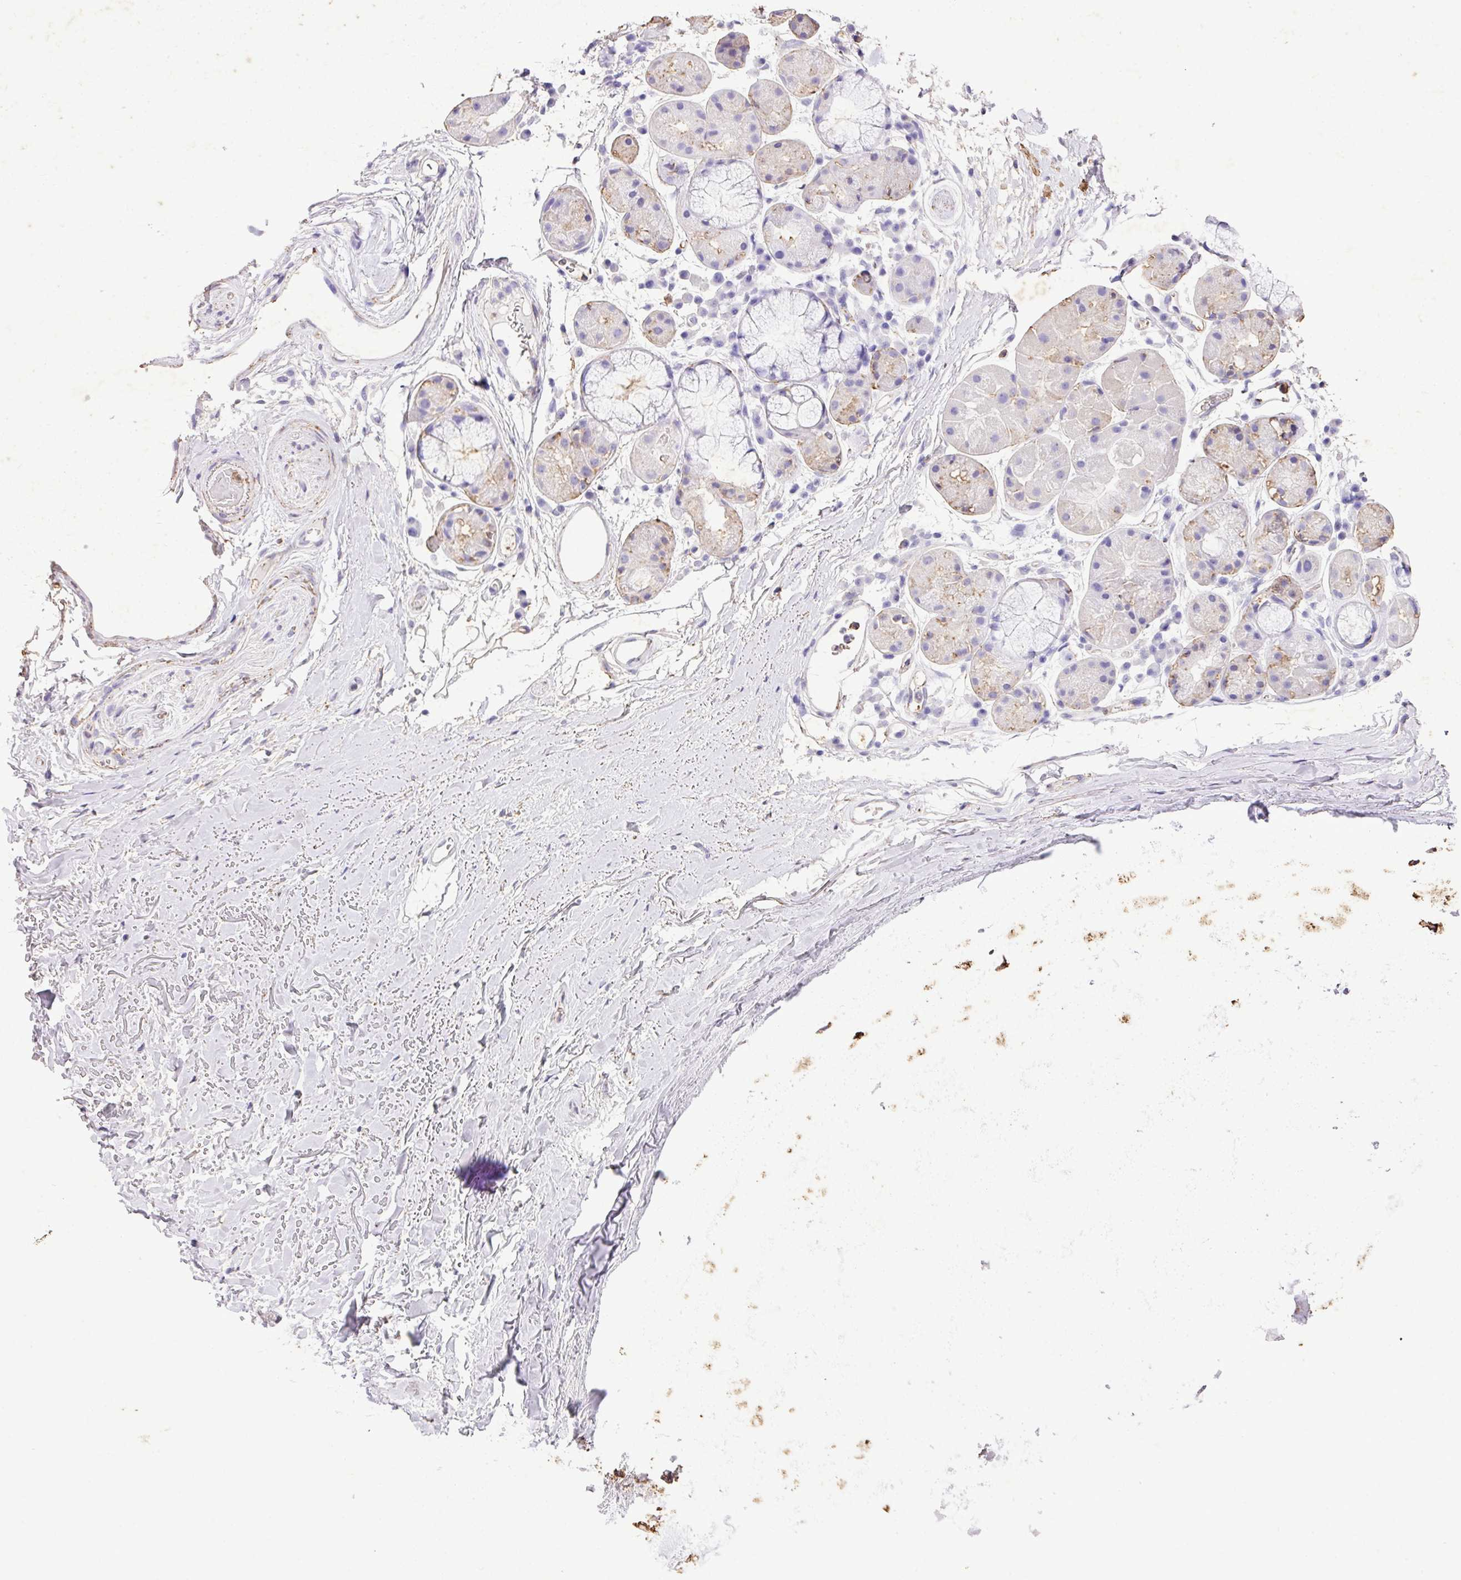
{"staining": {"intensity": "negative", "quantity": "none", "location": "none"}, "tissue": "adipose tissue", "cell_type": "Adipocytes", "image_type": "normal", "snomed": [{"axis": "morphology", "description": "Normal tissue, NOS"}, {"axis": "topography", "description": "Cartilage tissue"}], "caption": "High power microscopy micrograph of an IHC image of benign adipose tissue, revealing no significant expression in adipocytes. The staining was performed using DAB to visualize the protein expression in brown, while the nuclei were stained in blue with hematoxylin (Magnification: 20x).", "gene": "KCNJ11", "patient": {"sex": "male", "age": 80}}